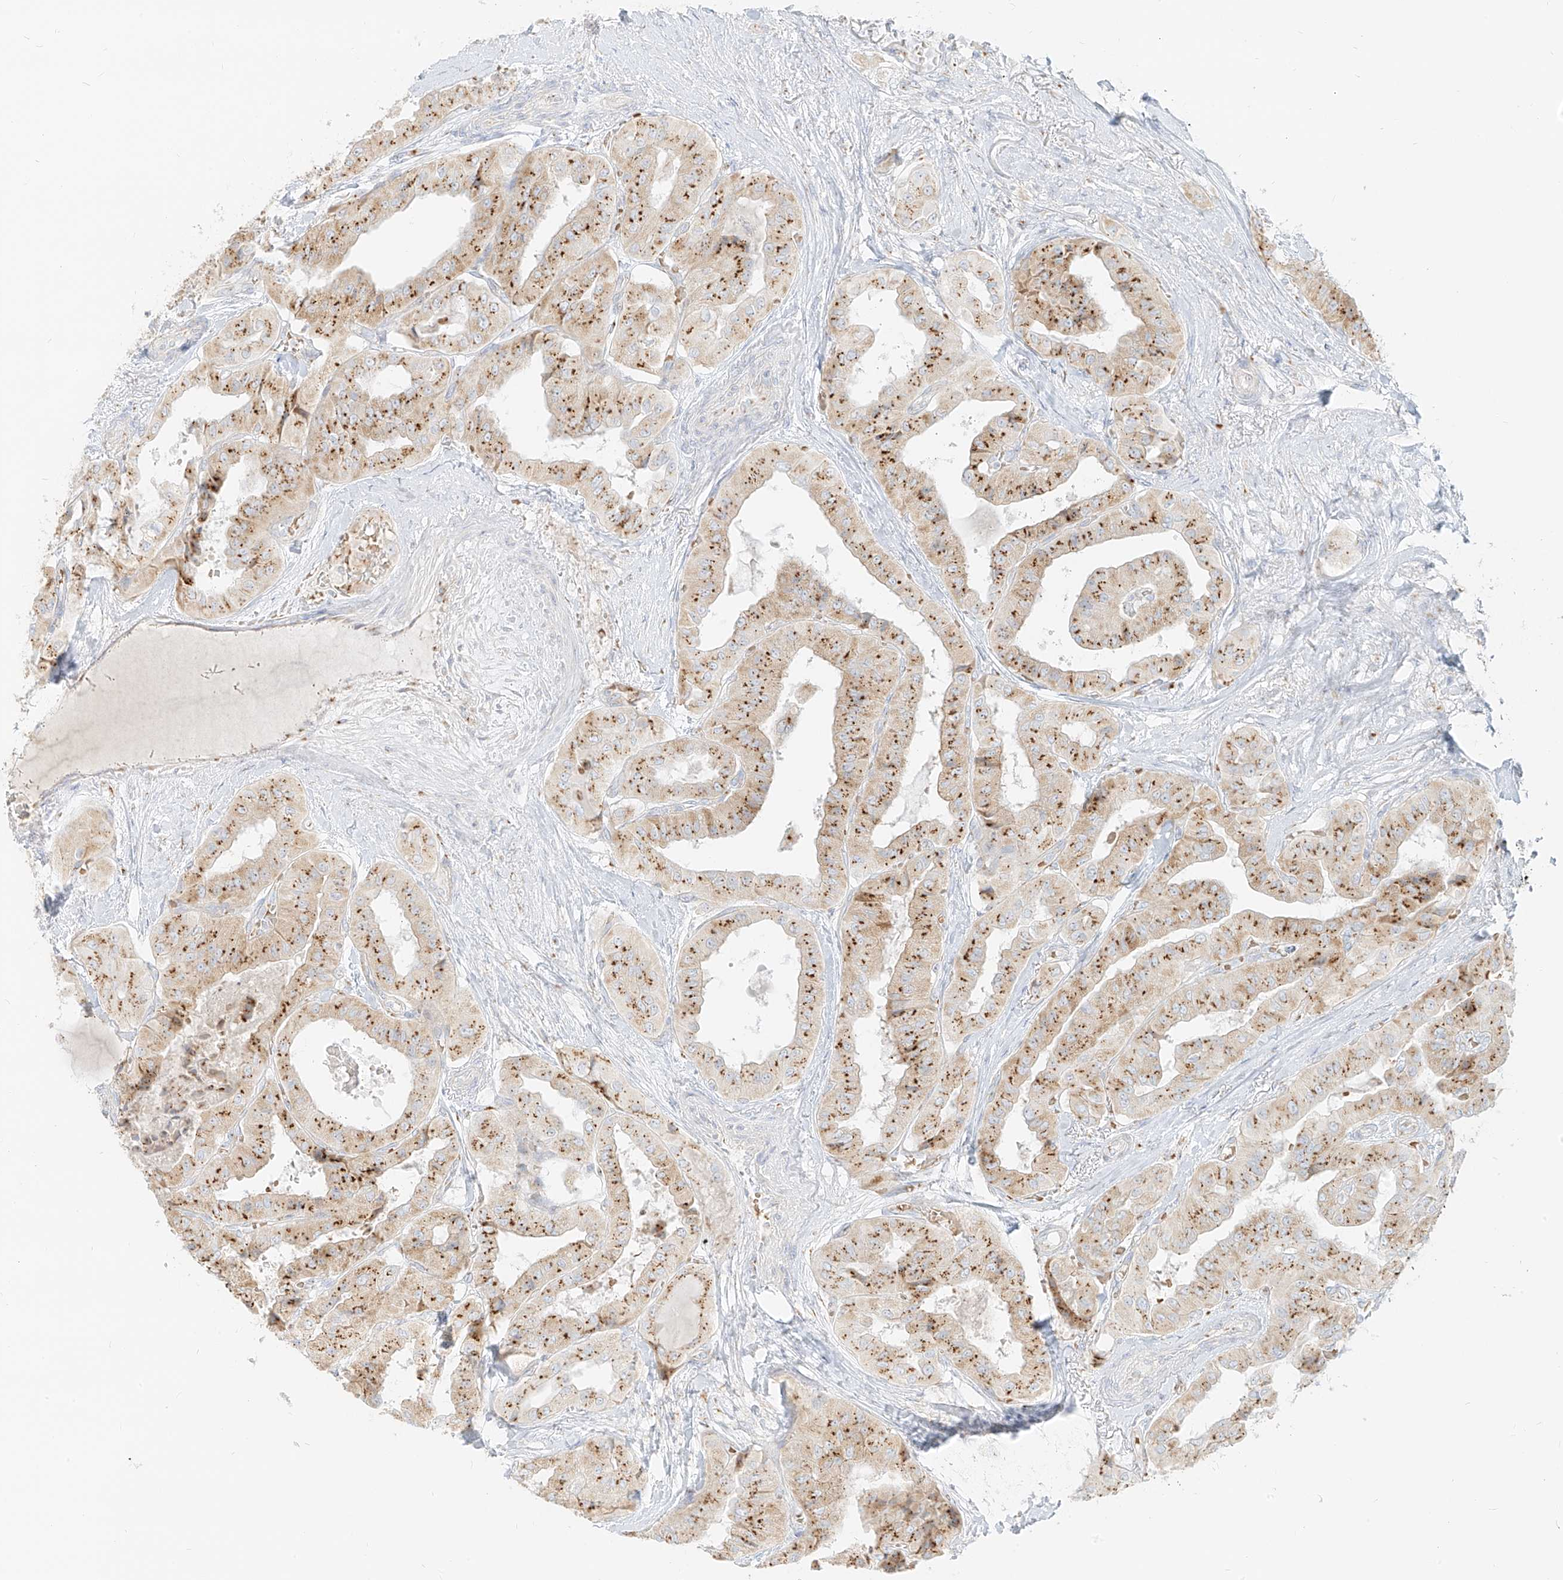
{"staining": {"intensity": "moderate", "quantity": ">75%", "location": "cytoplasmic/membranous"}, "tissue": "thyroid cancer", "cell_type": "Tumor cells", "image_type": "cancer", "snomed": [{"axis": "morphology", "description": "Papillary adenocarcinoma, NOS"}, {"axis": "topography", "description": "Thyroid gland"}], "caption": "IHC of human thyroid papillary adenocarcinoma demonstrates medium levels of moderate cytoplasmic/membranous staining in approximately >75% of tumor cells.", "gene": "TMEM87B", "patient": {"sex": "female", "age": 59}}